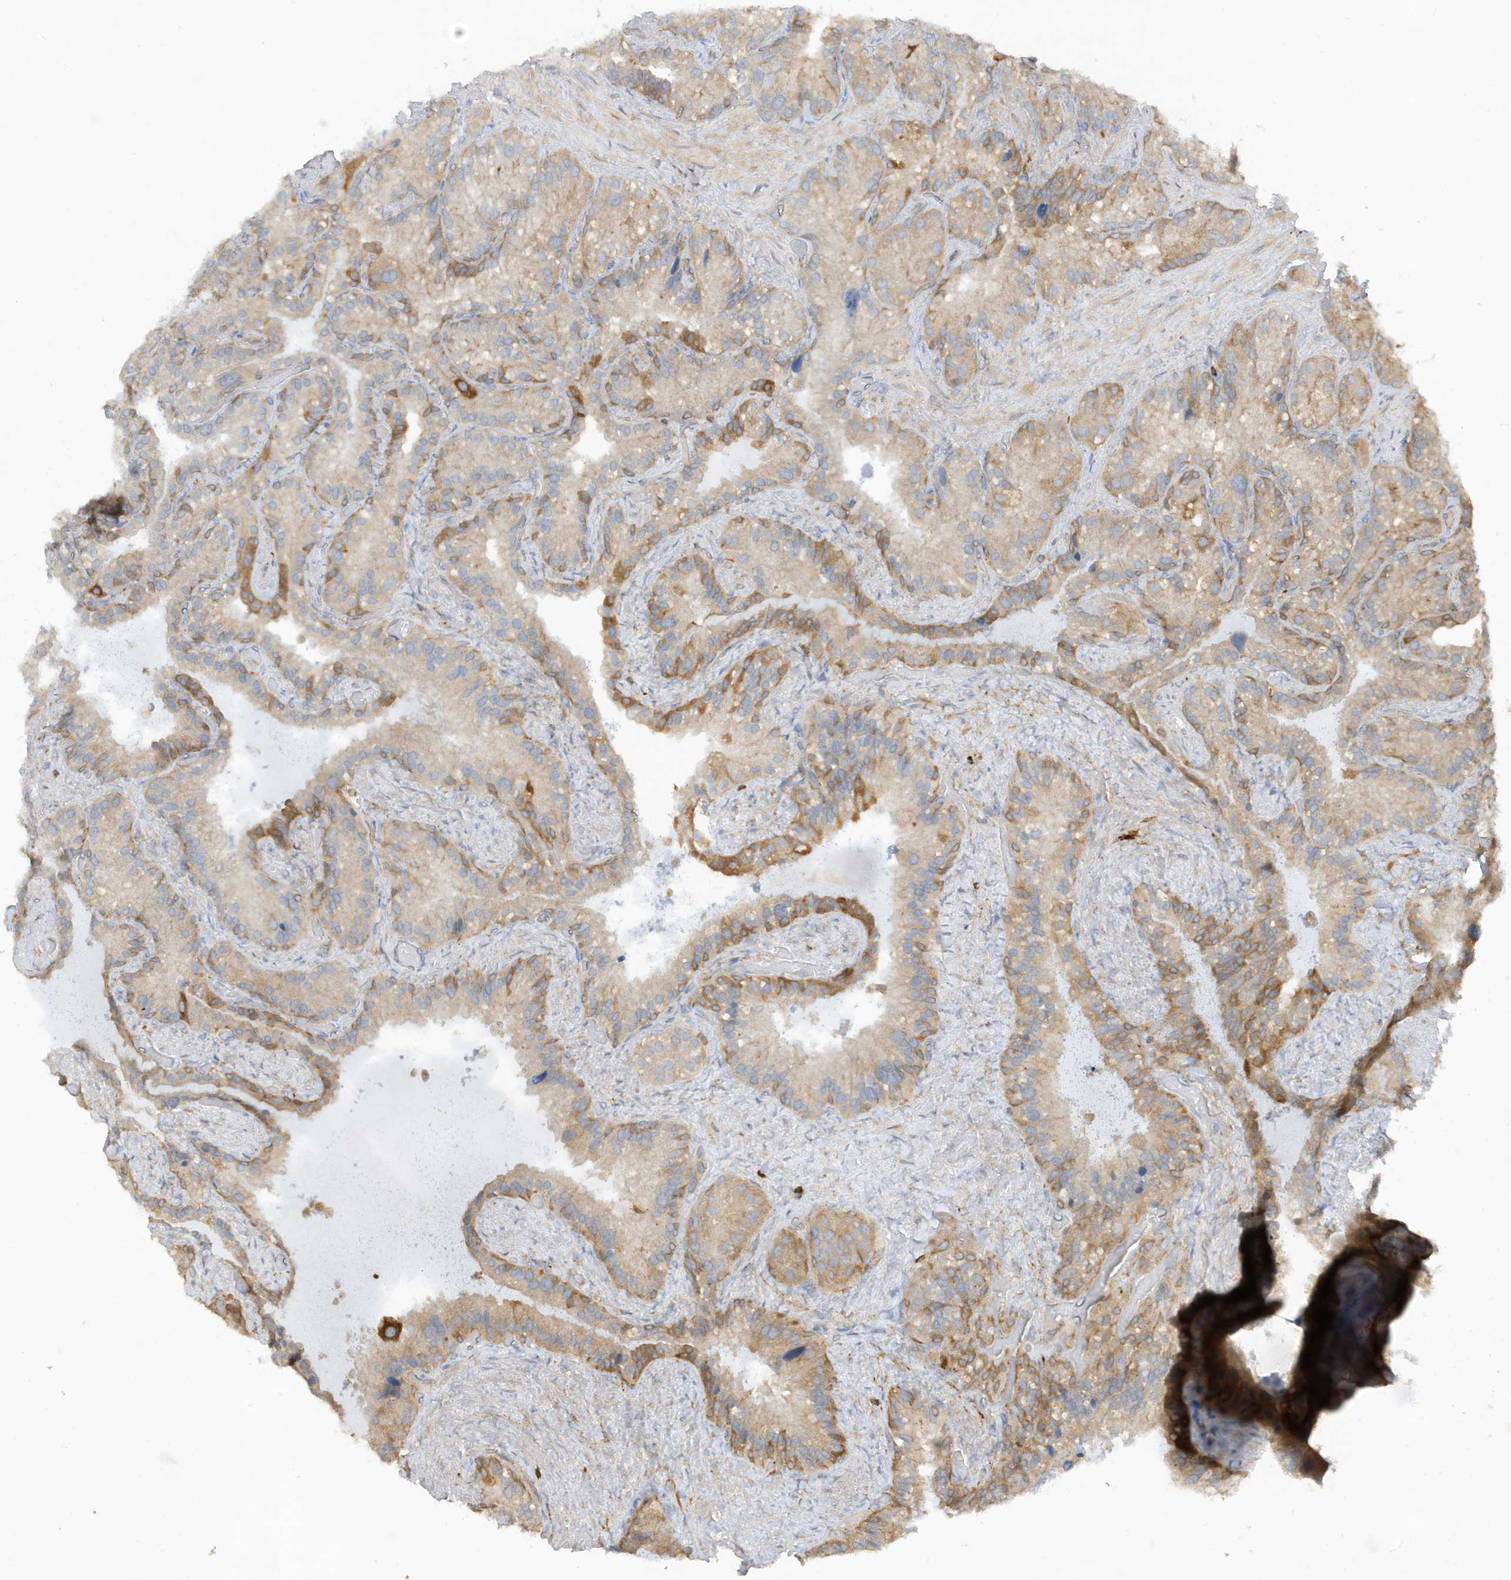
{"staining": {"intensity": "moderate", "quantity": "25%-75%", "location": "cytoplasmic/membranous"}, "tissue": "seminal vesicle", "cell_type": "Glandular cells", "image_type": "normal", "snomed": [{"axis": "morphology", "description": "Normal tissue, NOS"}, {"axis": "topography", "description": "Prostate"}, {"axis": "topography", "description": "Seminal veicle"}], "caption": "Immunohistochemistry (IHC) photomicrograph of normal seminal vesicle: human seminal vesicle stained using IHC demonstrates medium levels of moderate protein expression localized specifically in the cytoplasmic/membranous of glandular cells, appearing as a cytoplasmic/membranous brown color.", "gene": "PHACTR2", "patient": {"sex": "male", "age": 68}}